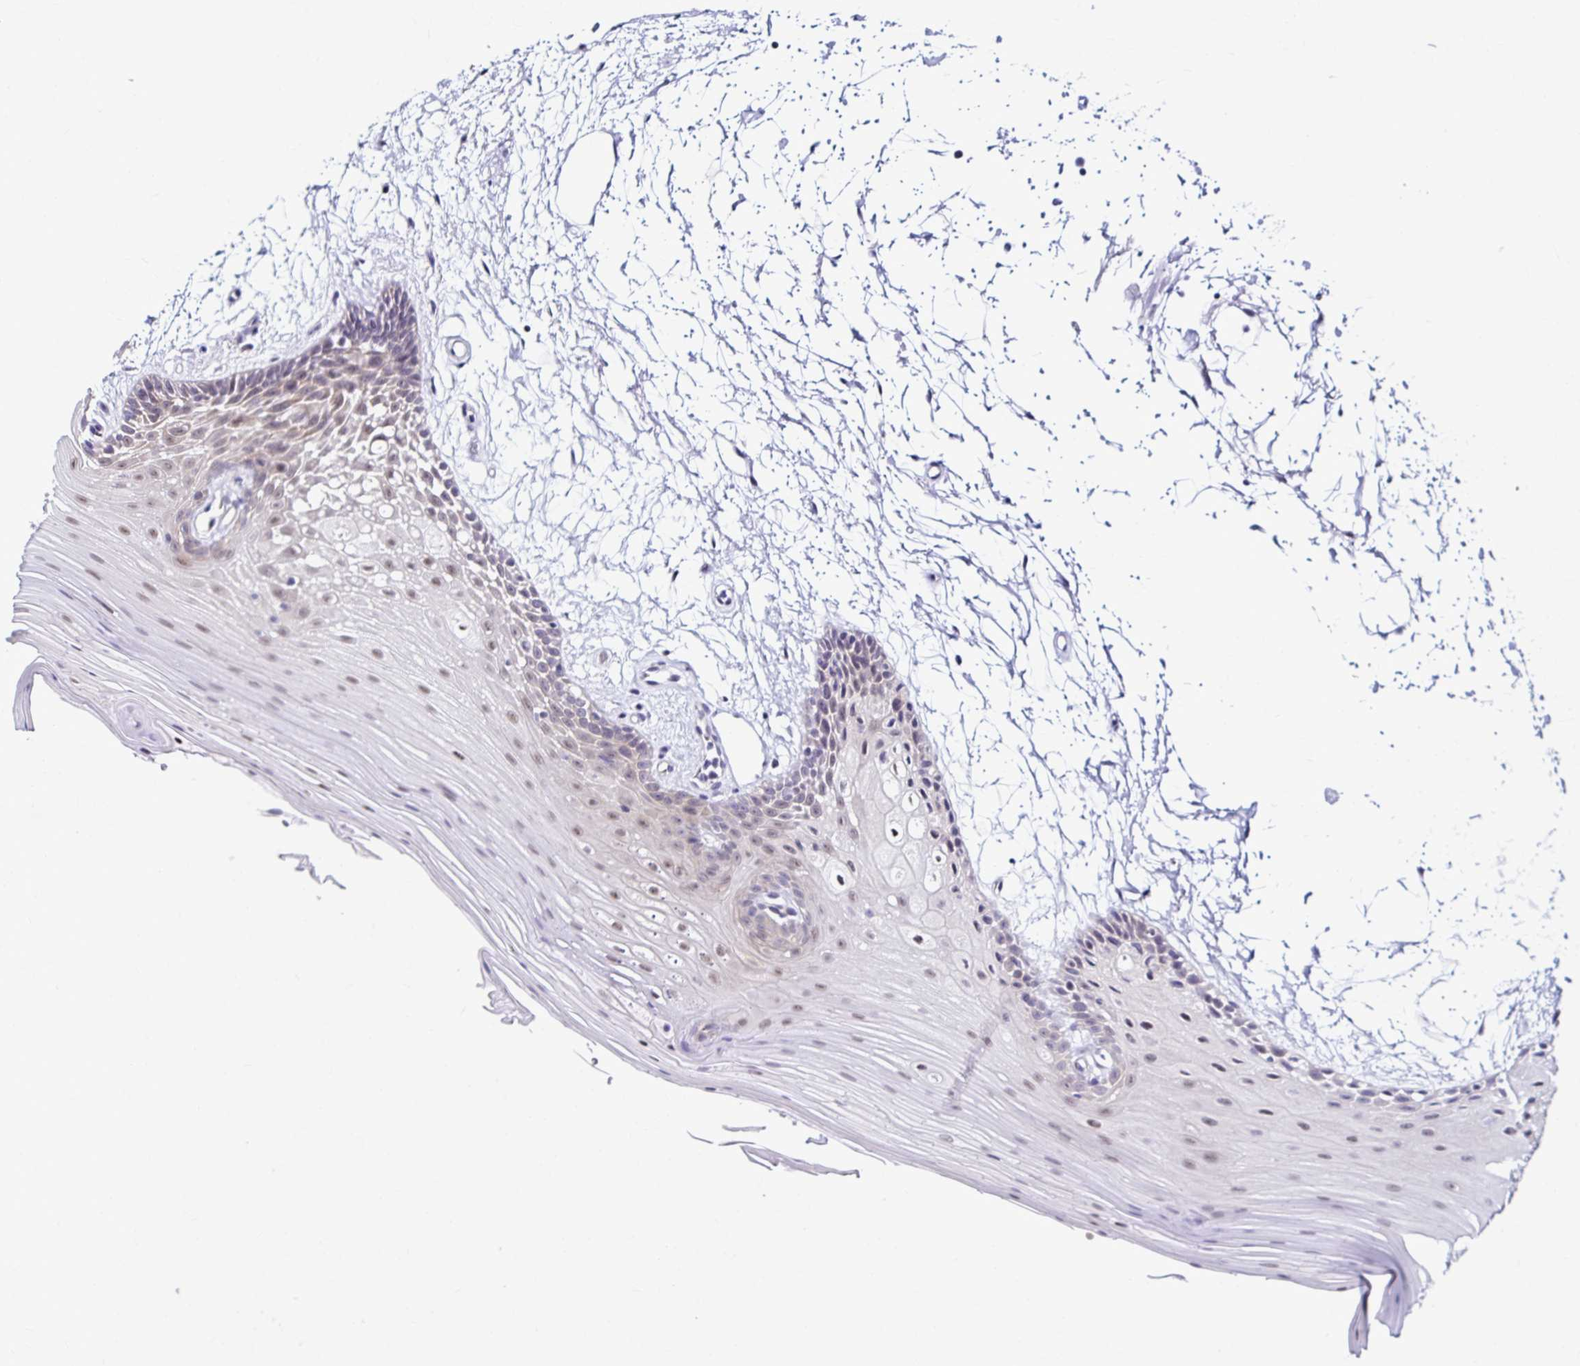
{"staining": {"intensity": "weak", "quantity": "<25%", "location": "nuclear"}, "tissue": "oral mucosa", "cell_type": "Squamous epithelial cells", "image_type": "normal", "snomed": [{"axis": "morphology", "description": "Normal tissue, NOS"}, {"axis": "morphology", "description": "Squamous cell carcinoma, NOS"}, {"axis": "topography", "description": "Oral tissue"}, {"axis": "topography", "description": "Tounge, NOS"}, {"axis": "topography", "description": "Head-Neck"}], "caption": "IHC histopathology image of normal human oral mucosa stained for a protein (brown), which shows no staining in squamous epithelial cells.", "gene": "PSMD3", "patient": {"sex": "male", "age": 62}}